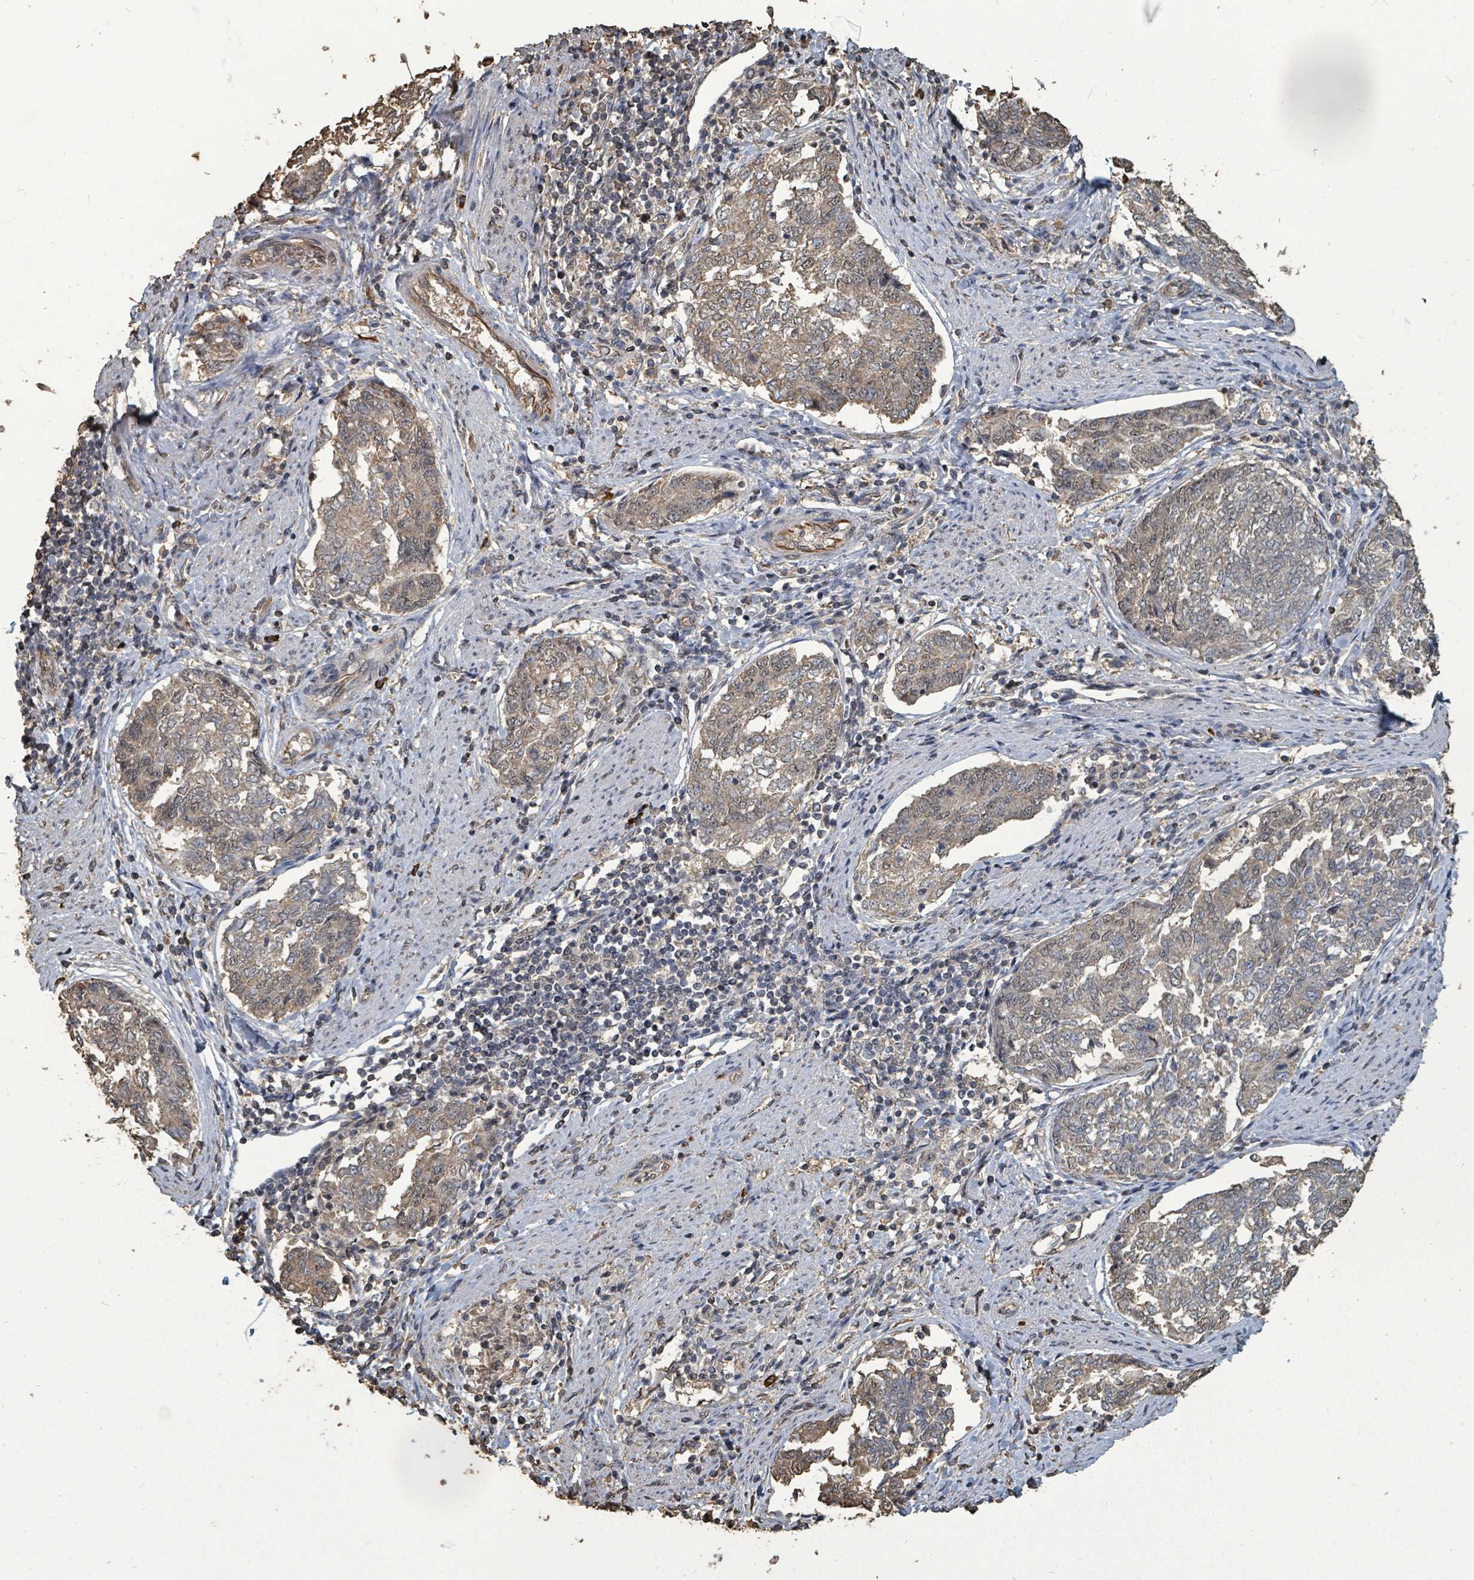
{"staining": {"intensity": "moderate", "quantity": "25%-75%", "location": "cytoplasmic/membranous"}, "tissue": "endometrial cancer", "cell_type": "Tumor cells", "image_type": "cancer", "snomed": [{"axis": "morphology", "description": "Adenocarcinoma, NOS"}, {"axis": "topography", "description": "Endometrium"}], "caption": "Adenocarcinoma (endometrial) stained for a protein (brown) shows moderate cytoplasmic/membranous positive staining in approximately 25%-75% of tumor cells.", "gene": "C6orf52", "patient": {"sex": "female", "age": 80}}